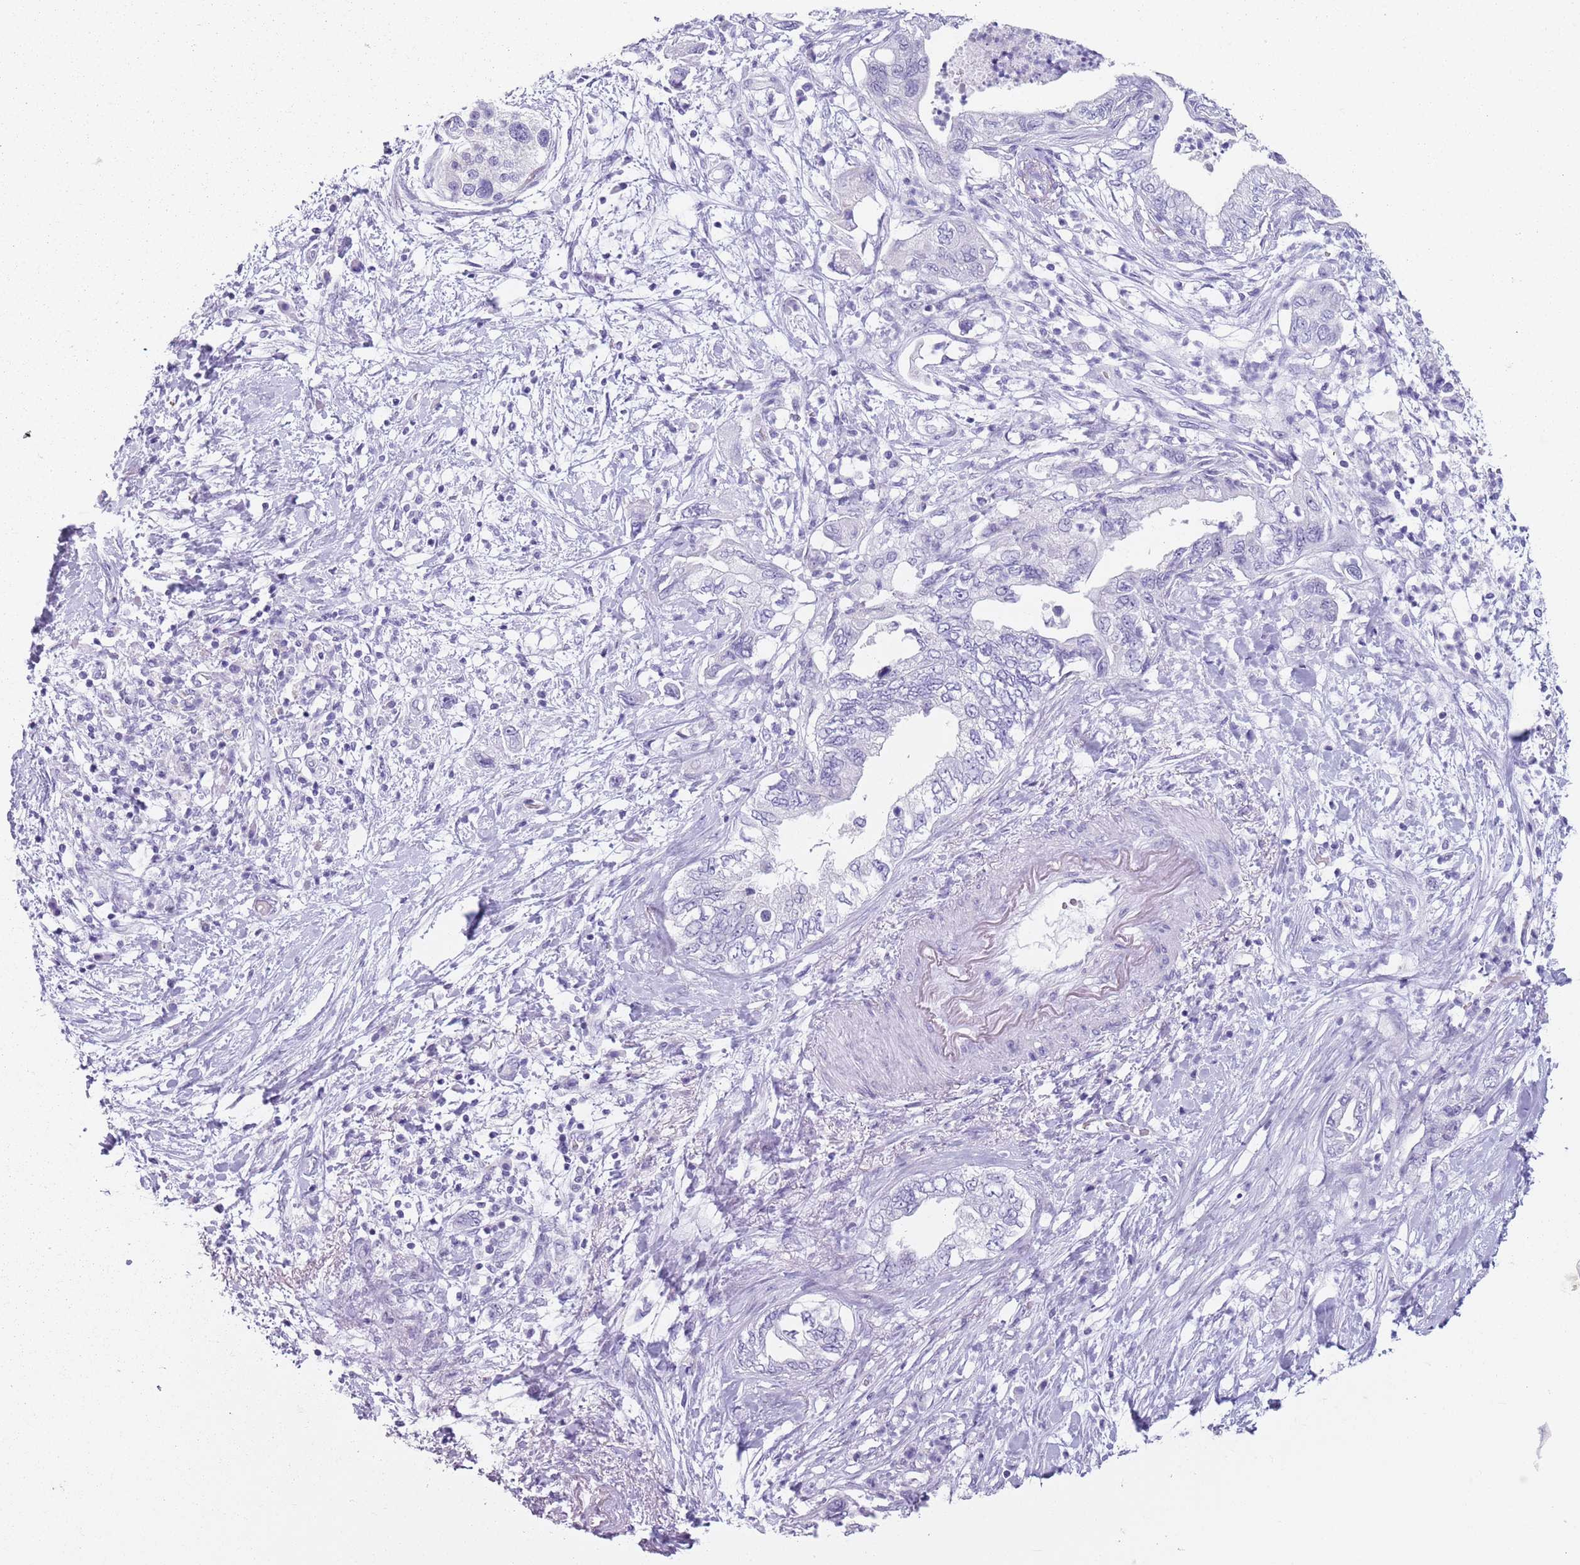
{"staining": {"intensity": "negative", "quantity": "none", "location": "none"}, "tissue": "pancreatic cancer", "cell_type": "Tumor cells", "image_type": "cancer", "snomed": [{"axis": "morphology", "description": "Adenocarcinoma, NOS"}, {"axis": "topography", "description": "Pancreas"}], "caption": "Tumor cells are negative for brown protein staining in pancreatic cancer (adenocarcinoma).", "gene": "SPESP1", "patient": {"sex": "female", "age": 73}}